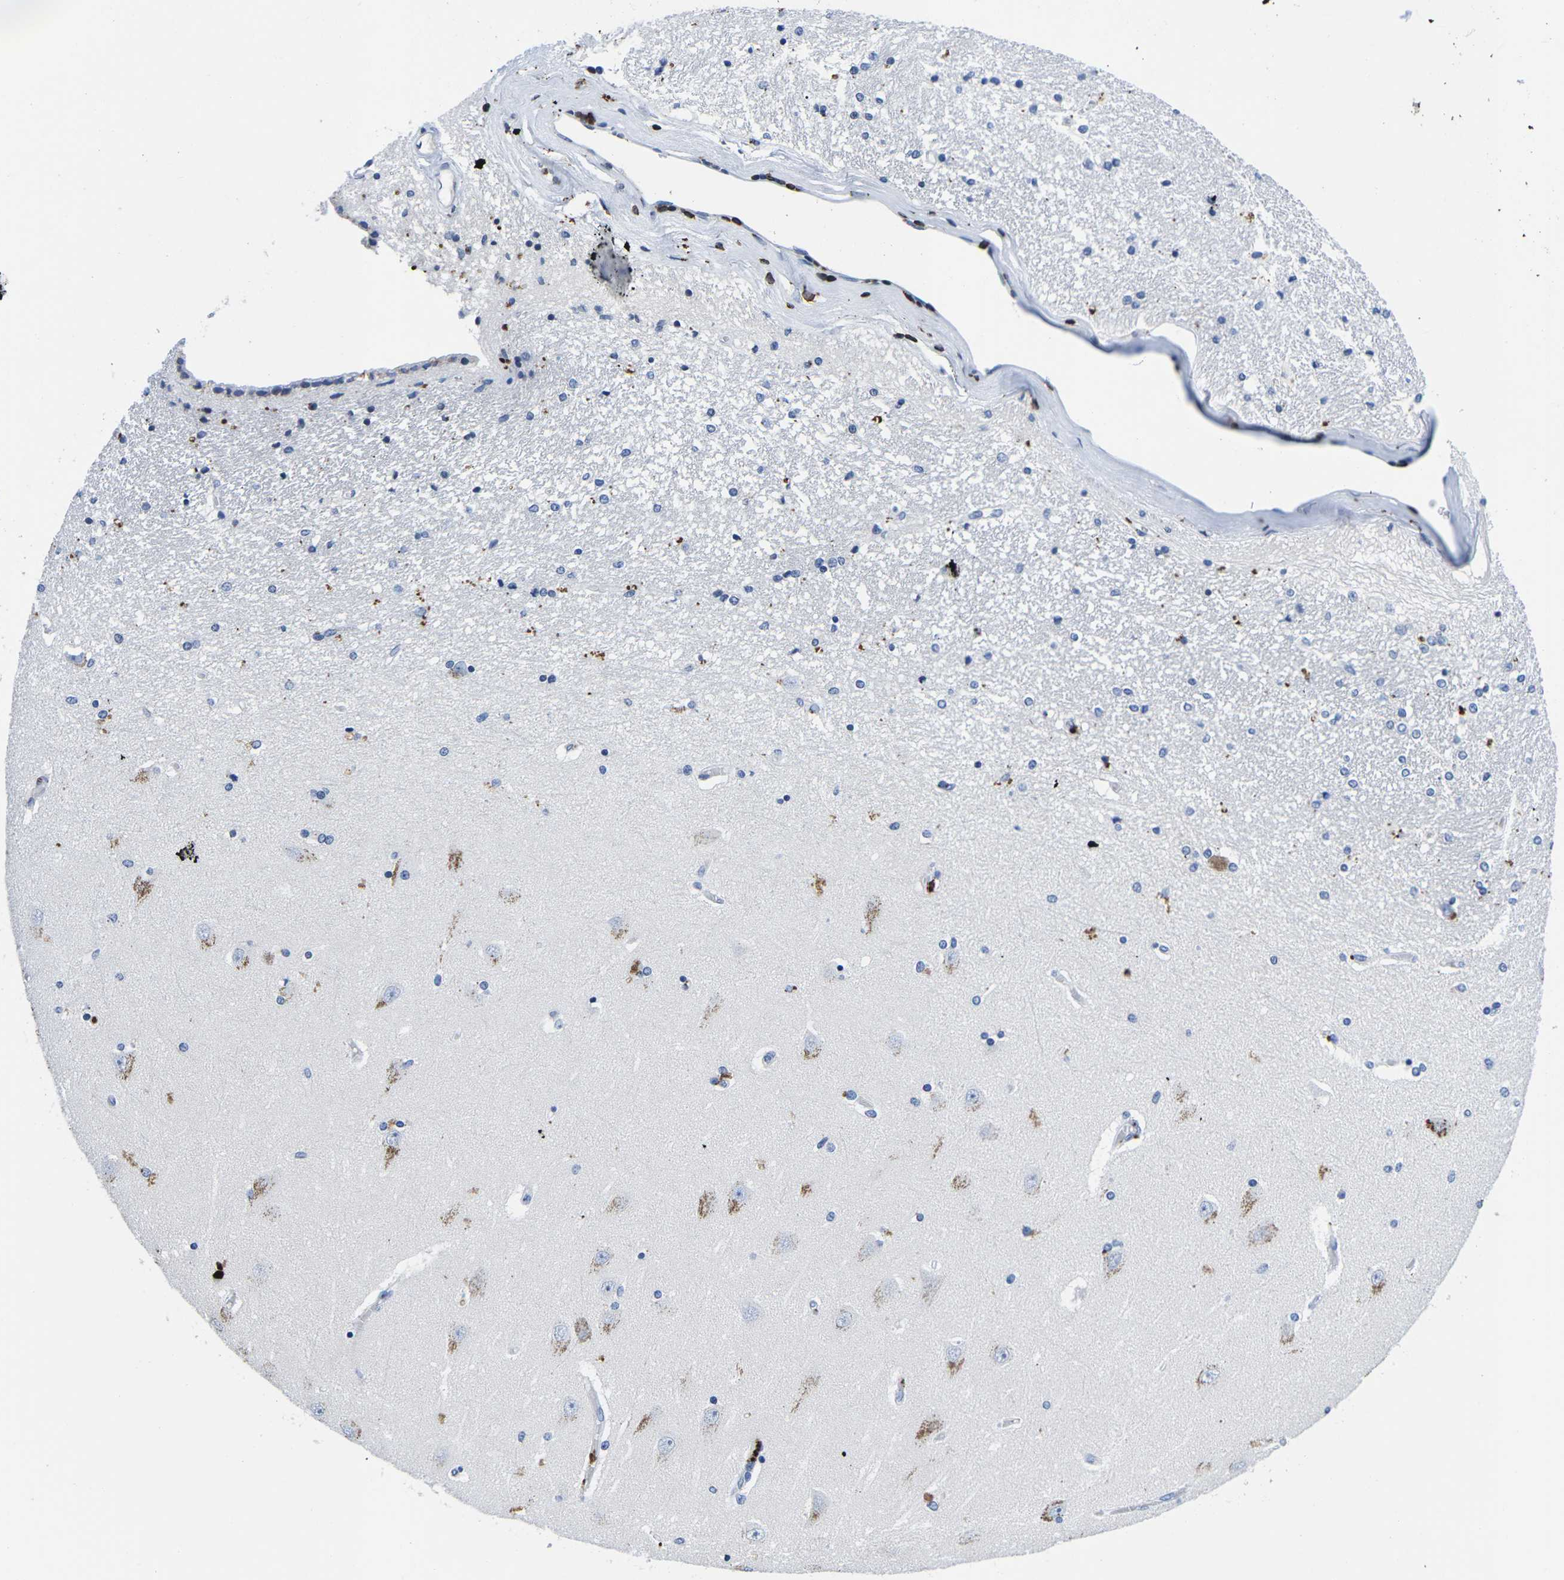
{"staining": {"intensity": "negative", "quantity": "none", "location": "none"}, "tissue": "hippocampus", "cell_type": "Glial cells", "image_type": "normal", "snomed": [{"axis": "morphology", "description": "Normal tissue, NOS"}, {"axis": "topography", "description": "Hippocampus"}], "caption": "This is an immunohistochemistry histopathology image of normal human hippocampus. There is no expression in glial cells.", "gene": "CTSW", "patient": {"sex": "female", "age": 54}}